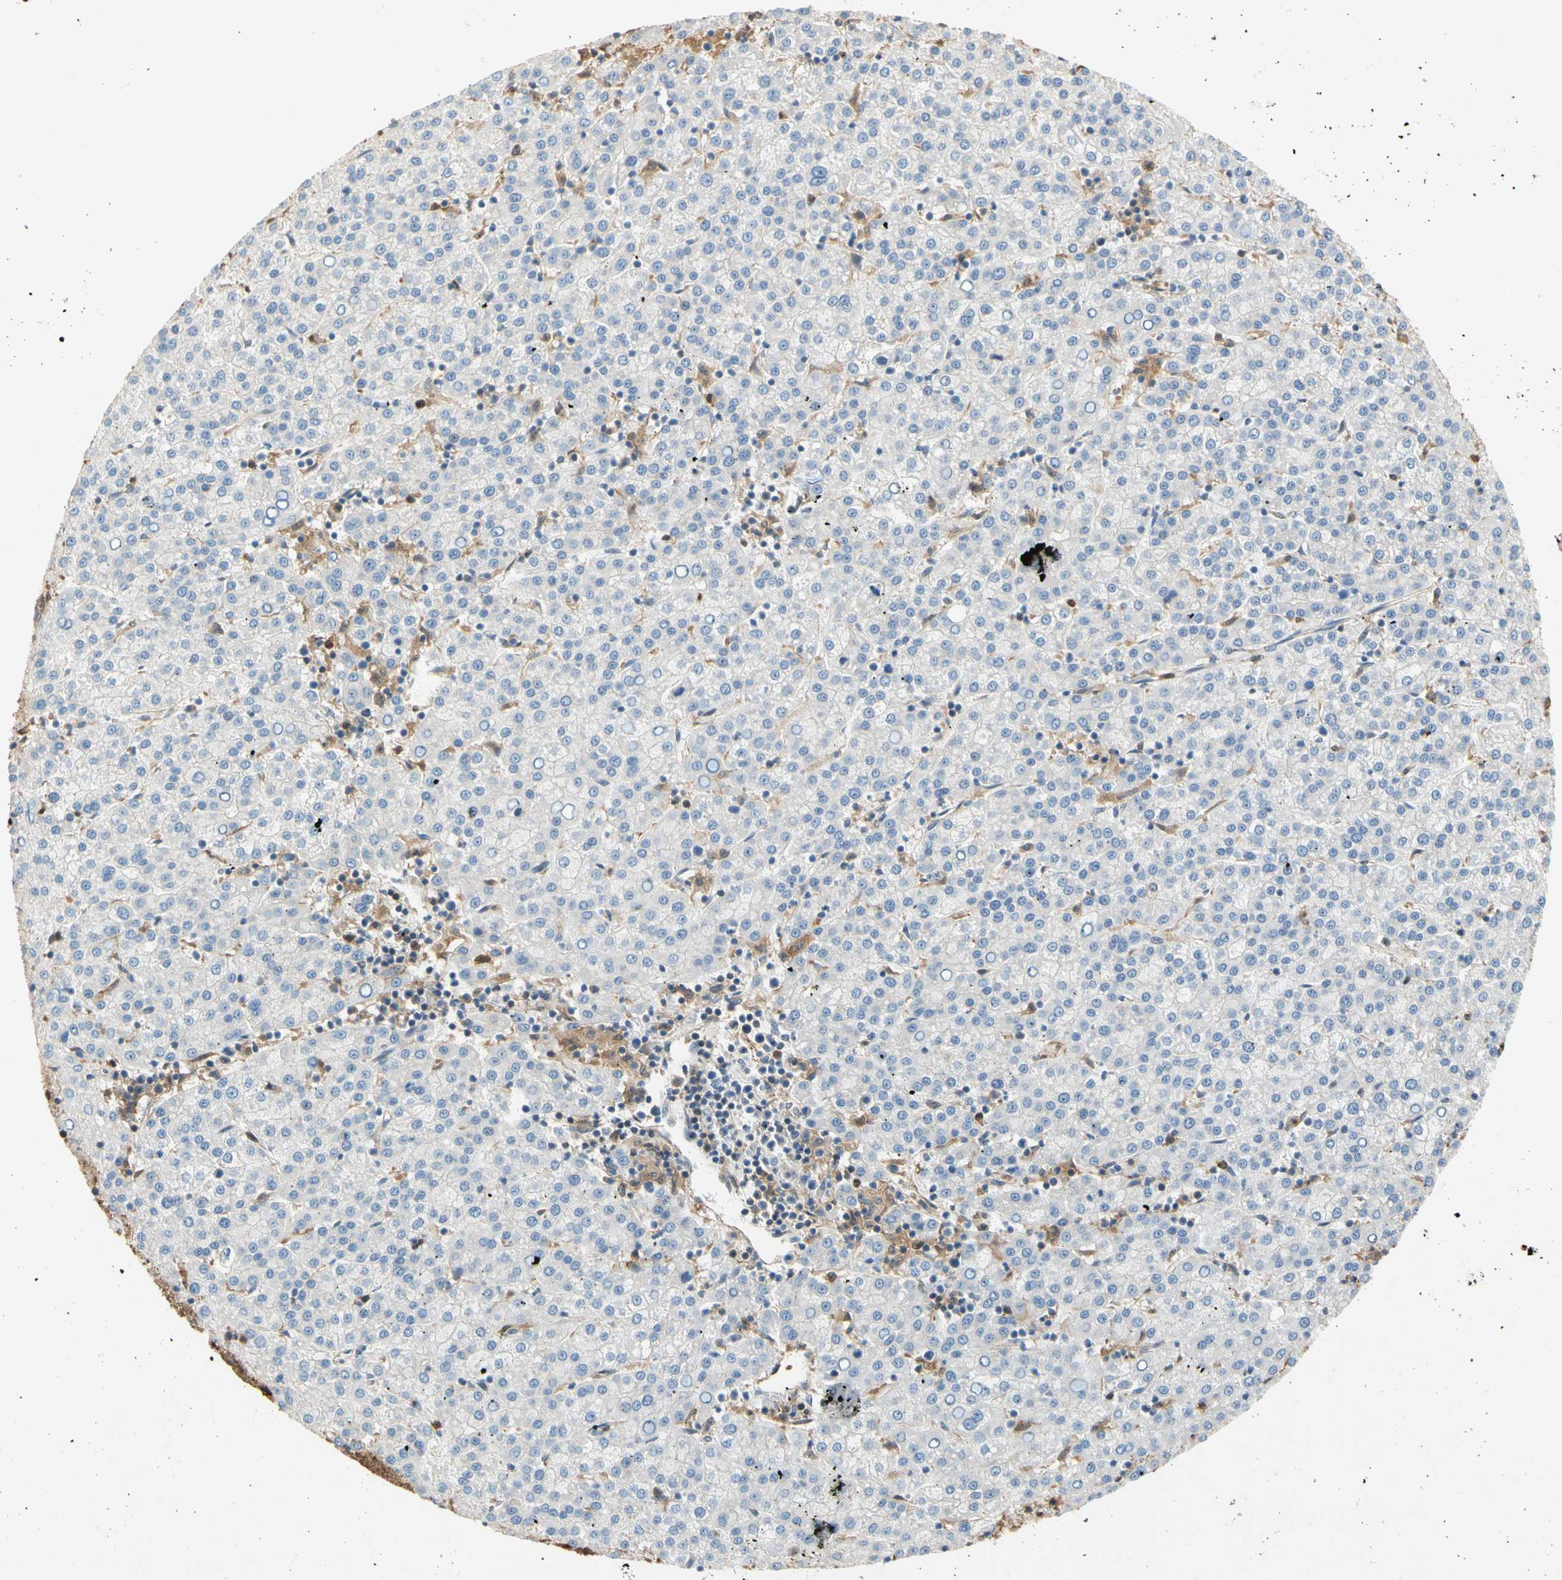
{"staining": {"intensity": "negative", "quantity": "none", "location": "none"}, "tissue": "liver cancer", "cell_type": "Tumor cells", "image_type": "cancer", "snomed": [{"axis": "morphology", "description": "Carcinoma, Hepatocellular, NOS"}, {"axis": "topography", "description": "Liver"}], "caption": "This is an immunohistochemistry (IHC) micrograph of liver cancer. There is no positivity in tumor cells.", "gene": "GPSM2", "patient": {"sex": "female", "age": 58}}